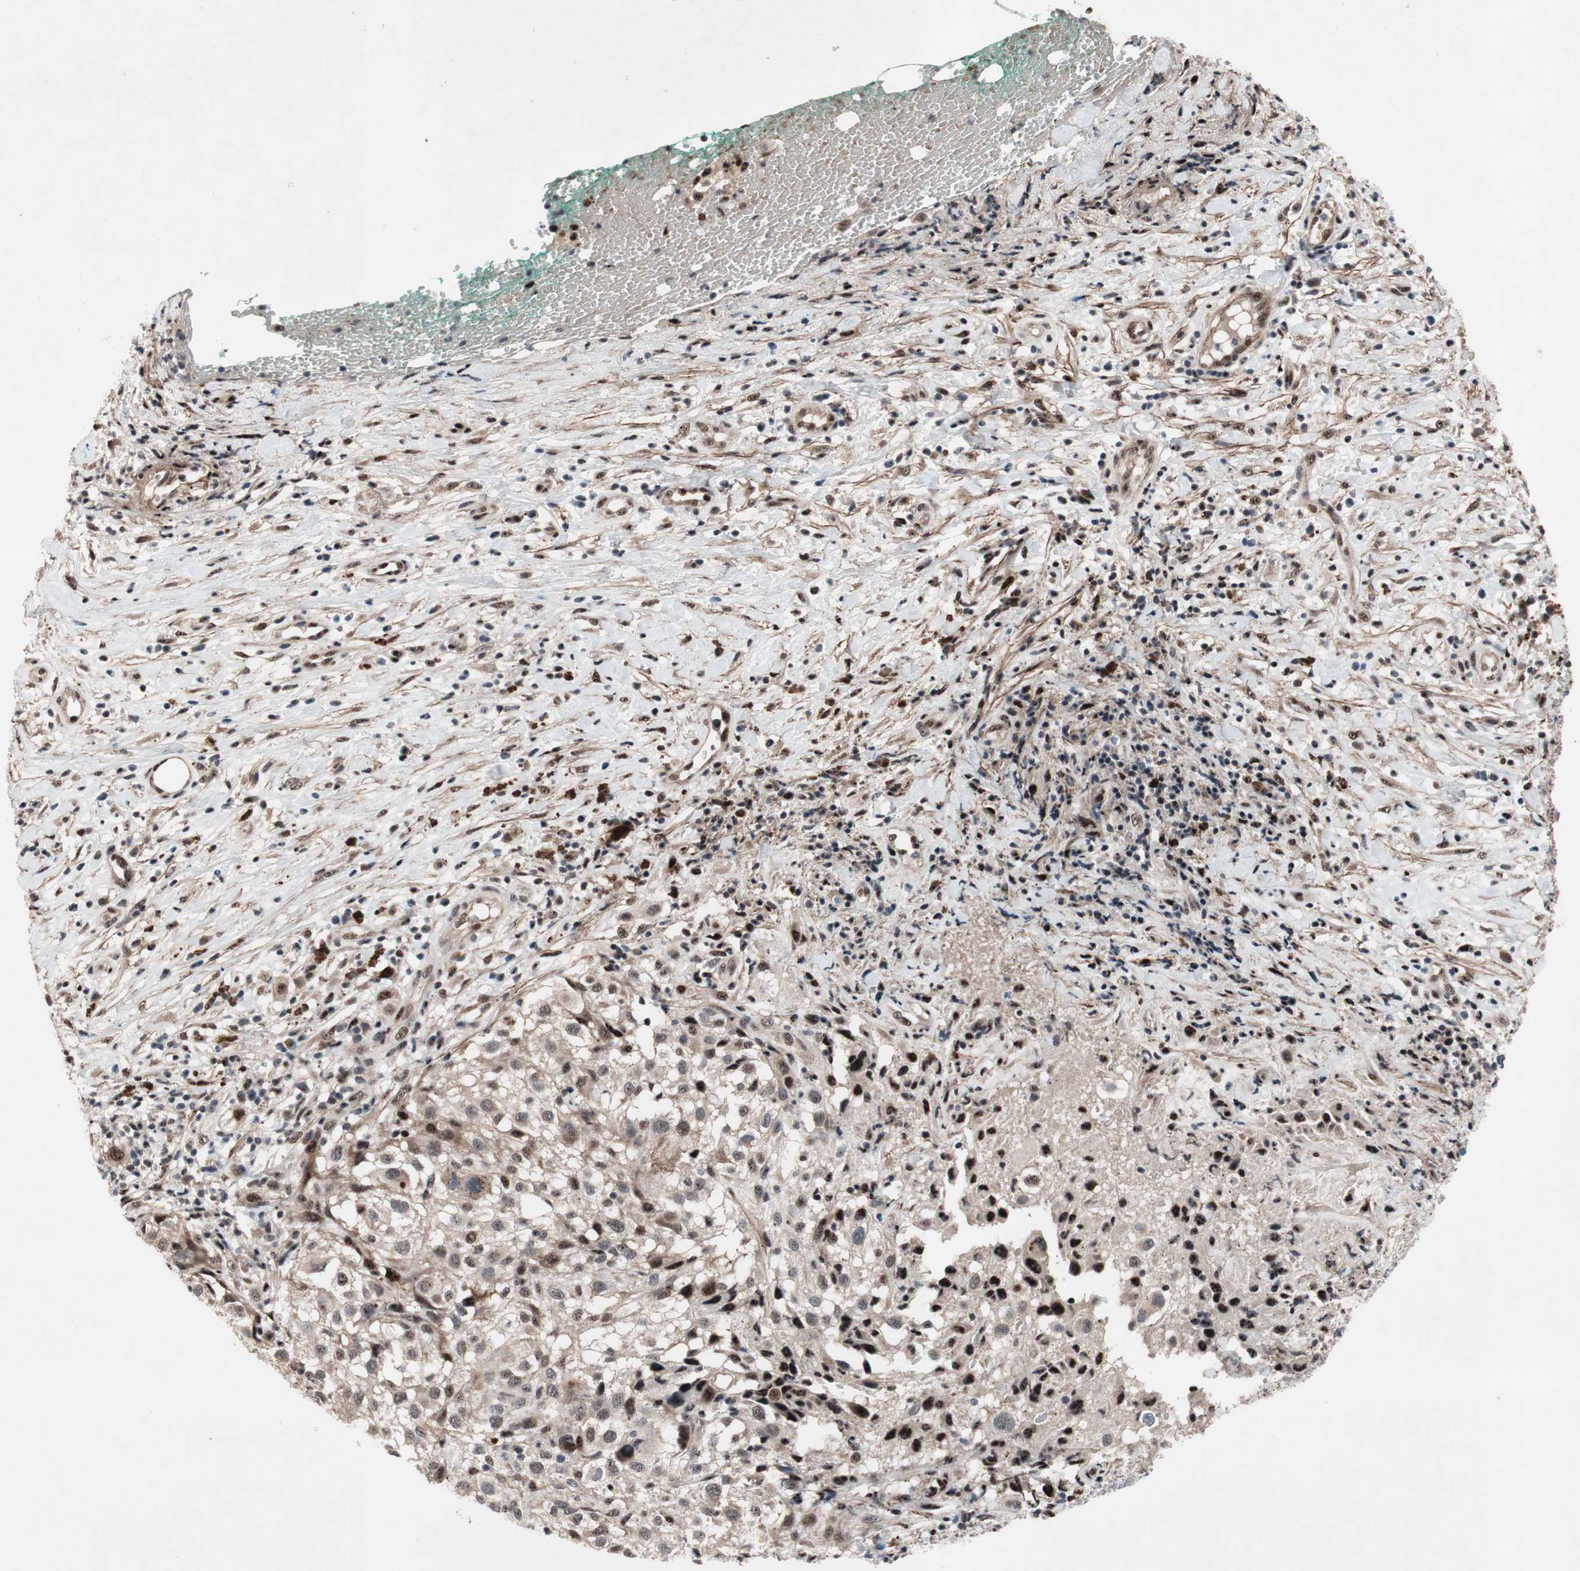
{"staining": {"intensity": "moderate", "quantity": ">75%", "location": "nuclear"}, "tissue": "melanoma", "cell_type": "Tumor cells", "image_type": "cancer", "snomed": [{"axis": "morphology", "description": "Necrosis, NOS"}, {"axis": "morphology", "description": "Malignant melanoma, NOS"}, {"axis": "topography", "description": "Skin"}], "caption": "Malignant melanoma was stained to show a protein in brown. There is medium levels of moderate nuclear expression in approximately >75% of tumor cells.", "gene": "SOX7", "patient": {"sex": "female", "age": 87}}